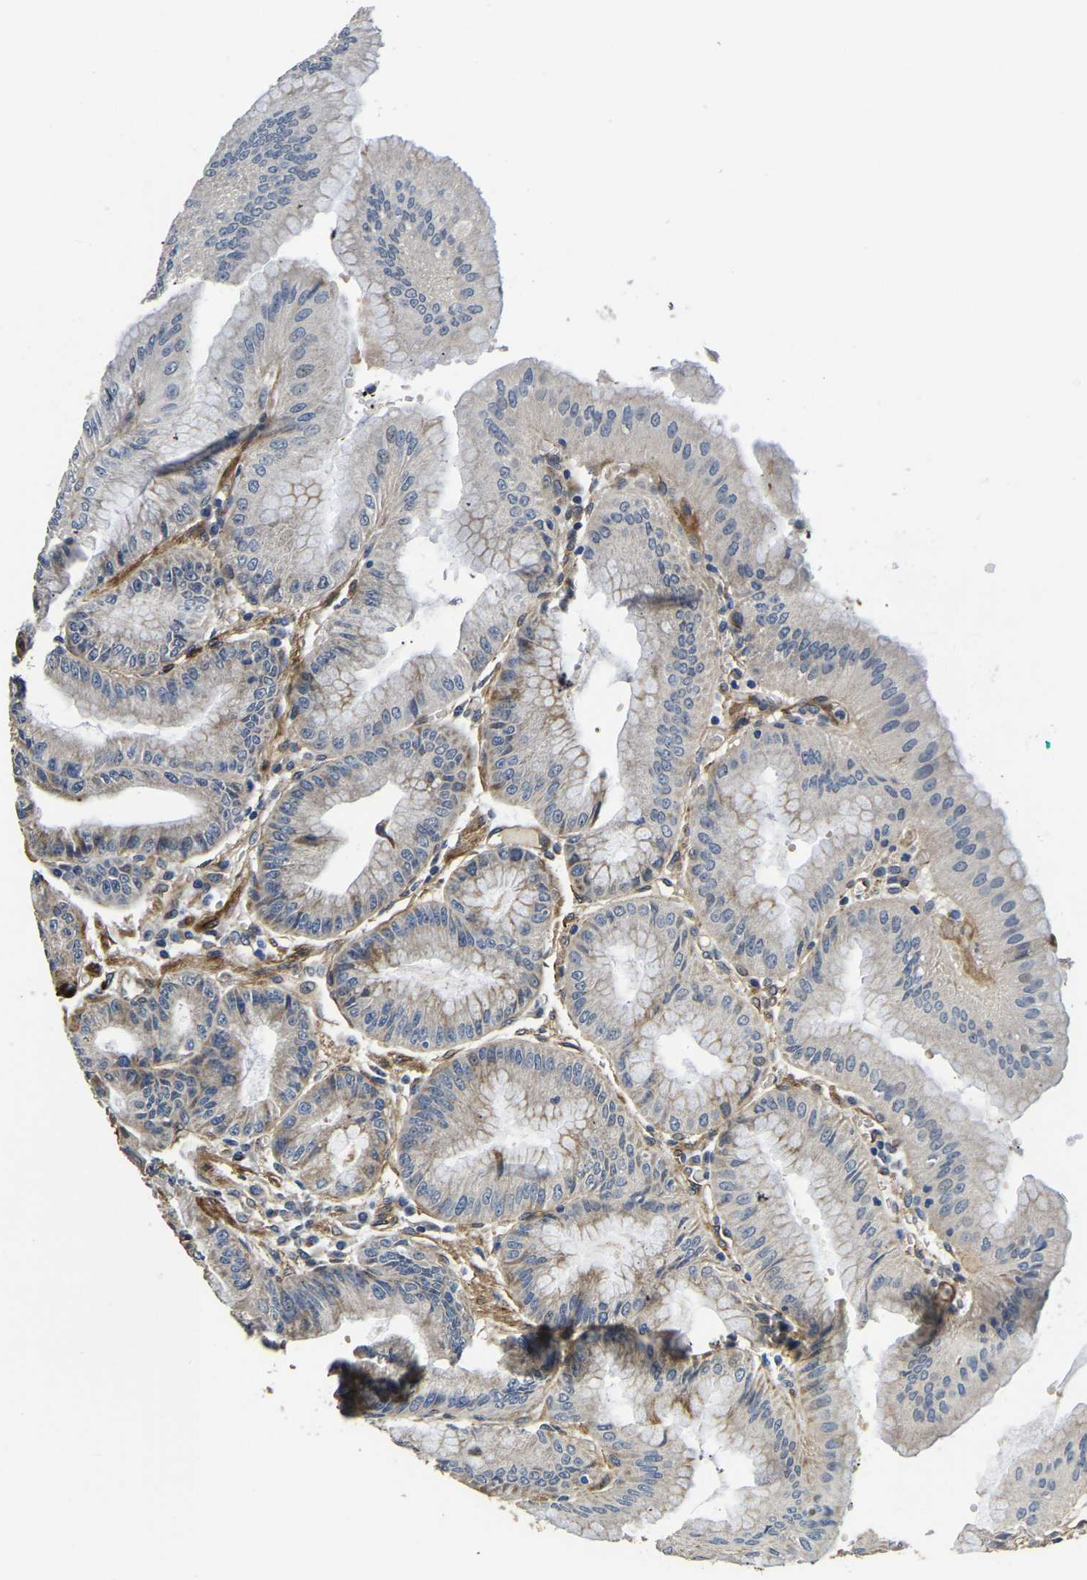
{"staining": {"intensity": "moderate", "quantity": "25%-75%", "location": "cytoplasmic/membranous"}, "tissue": "stomach", "cell_type": "Glandular cells", "image_type": "normal", "snomed": [{"axis": "morphology", "description": "Normal tissue, NOS"}, {"axis": "topography", "description": "Stomach, lower"}], "caption": "DAB (3,3'-diaminobenzidine) immunohistochemical staining of unremarkable stomach exhibits moderate cytoplasmic/membranous protein staining in approximately 25%-75% of glandular cells. (IHC, brightfield microscopy, high magnification).", "gene": "RNF39", "patient": {"sex": "male", "age": 71}}